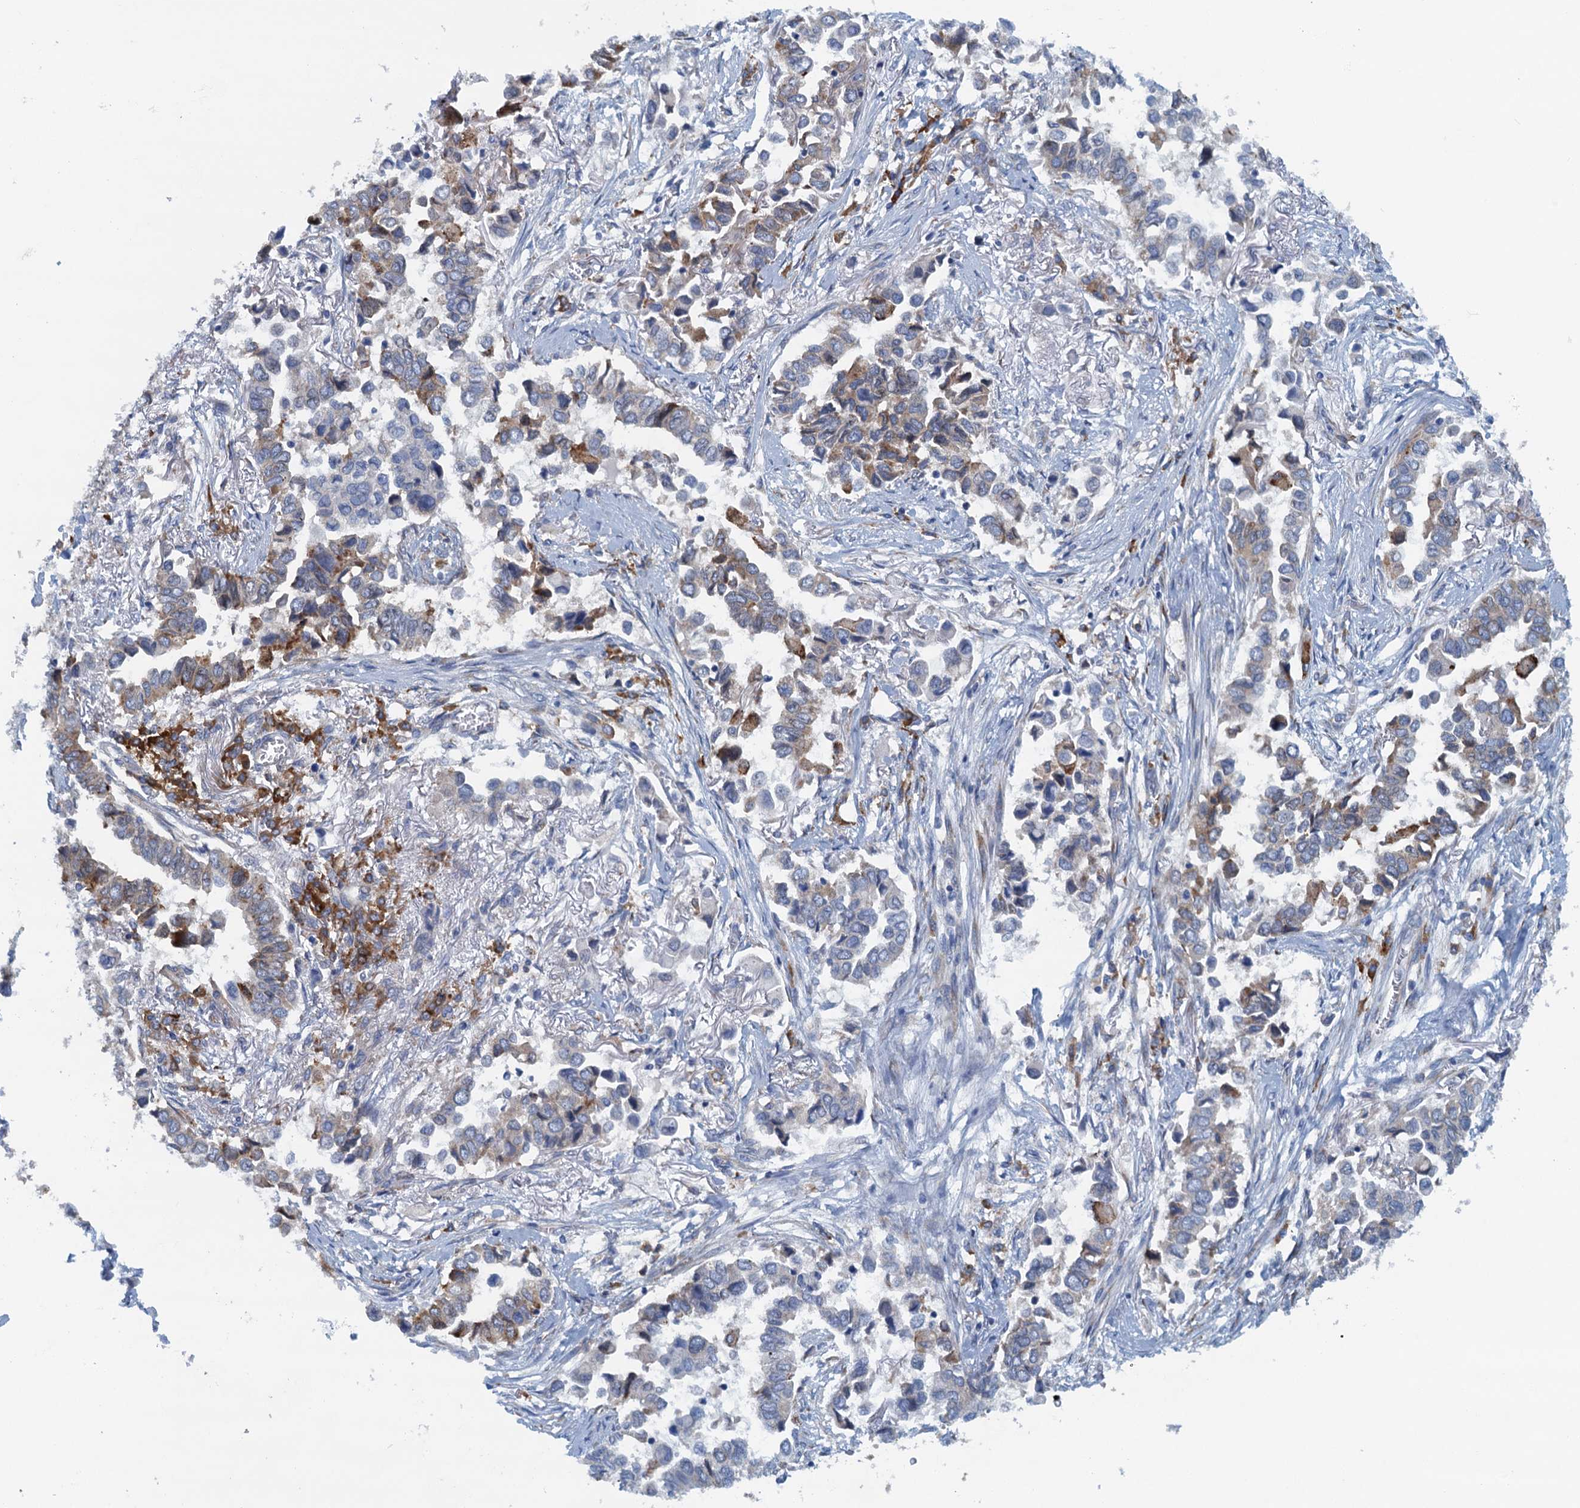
{"staining": {"intensity": "moderate", "quantity": "25%-75%", "location": "cytoplasmic/membranous"}, "tissue": "lung cancer", "cell_type": "Tumor cells", "image_type": "cancer", "snomed": [{"axis": "morphology", "description": "Adenocarcinoma, NOS"}, {"axis": "topography", "description": "Lung"}], "caption": "Tumor cells exhibit moderate cytoplasmic/membranous positivity in approximately 25%-75% of cells in adenocarcinoma (lung). Nuclei are stained in blue.", "gene": "MYDGF", "patient": {"sex": "female", "age": 76}}